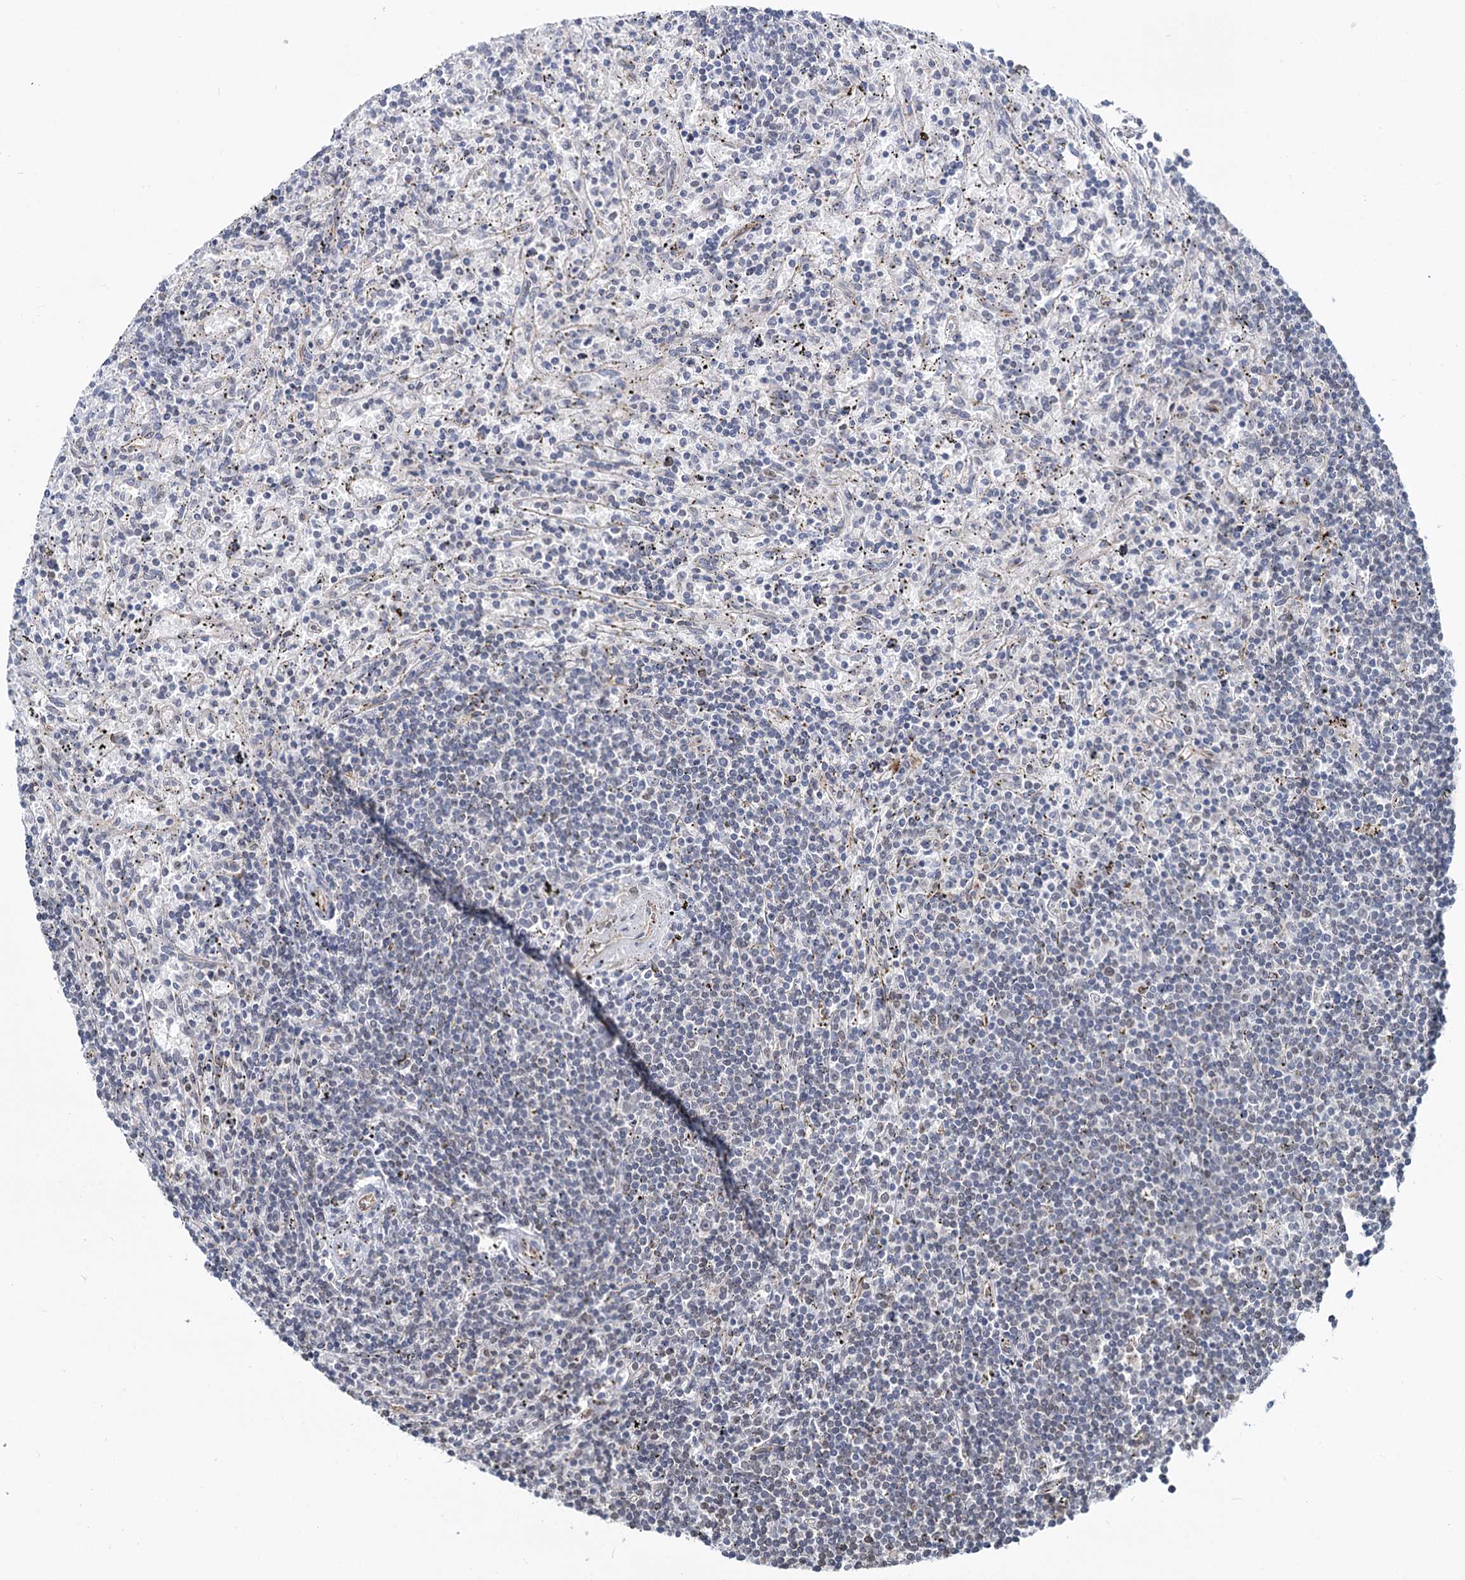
{"staining": {"intensity": "negative", "quantity": "none", "location": "none"}, "tissue": "lymphoma", "cell_type": "Tumor cells", "image_type": "cancer", "snomed": [{"axis": "morphology", "description": "Malignant lymphoma, non-Hodgkin's type, Low grade"}, {"axis": "topography", "description": "Spleen"}], "caption": "Lymphoma was stained to show a protein in brown. There is no significant positivity in tumor cells.", "gene": "RNF6", "patient": {"sex": "male", "age": 76}}